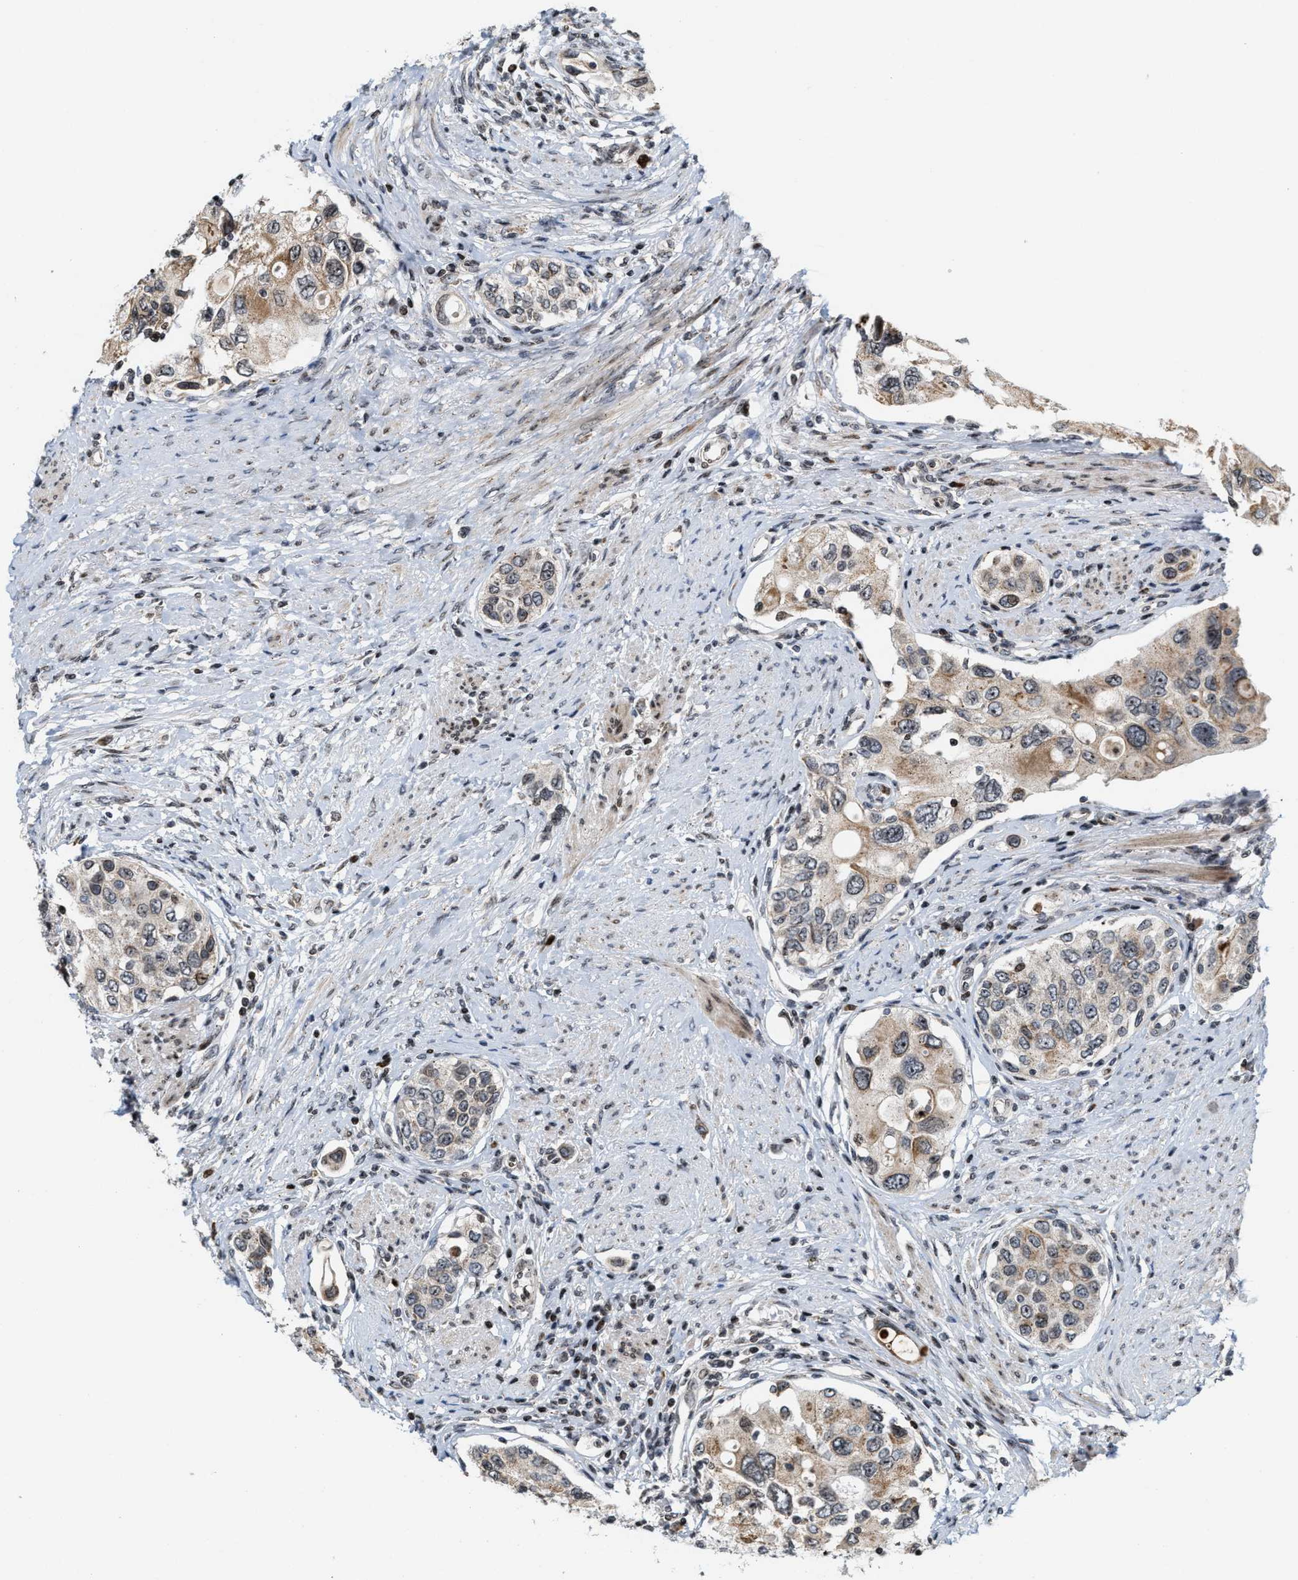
{"staining": {"intensity": "weak", "quantity": ">75%", "location": "cytoplasmic/membranous"}, "tissue": "urothelial cancer", "cell_type": "Tumor cells", "image_type": "cancer", "snomed": [{"axis": "morphology", "description": "Urothelial carcinoma, High grade"}, {"axis": "topography", "description": "Urinary bladder"}], "caption": "Human urothelial cancer stained with a brown dye displays weak cytoplasmic/membranous positive staining in about >75% of tumor cells.", "gene": "PDZD2", "patient": {"sex": "female", "age": 56}}